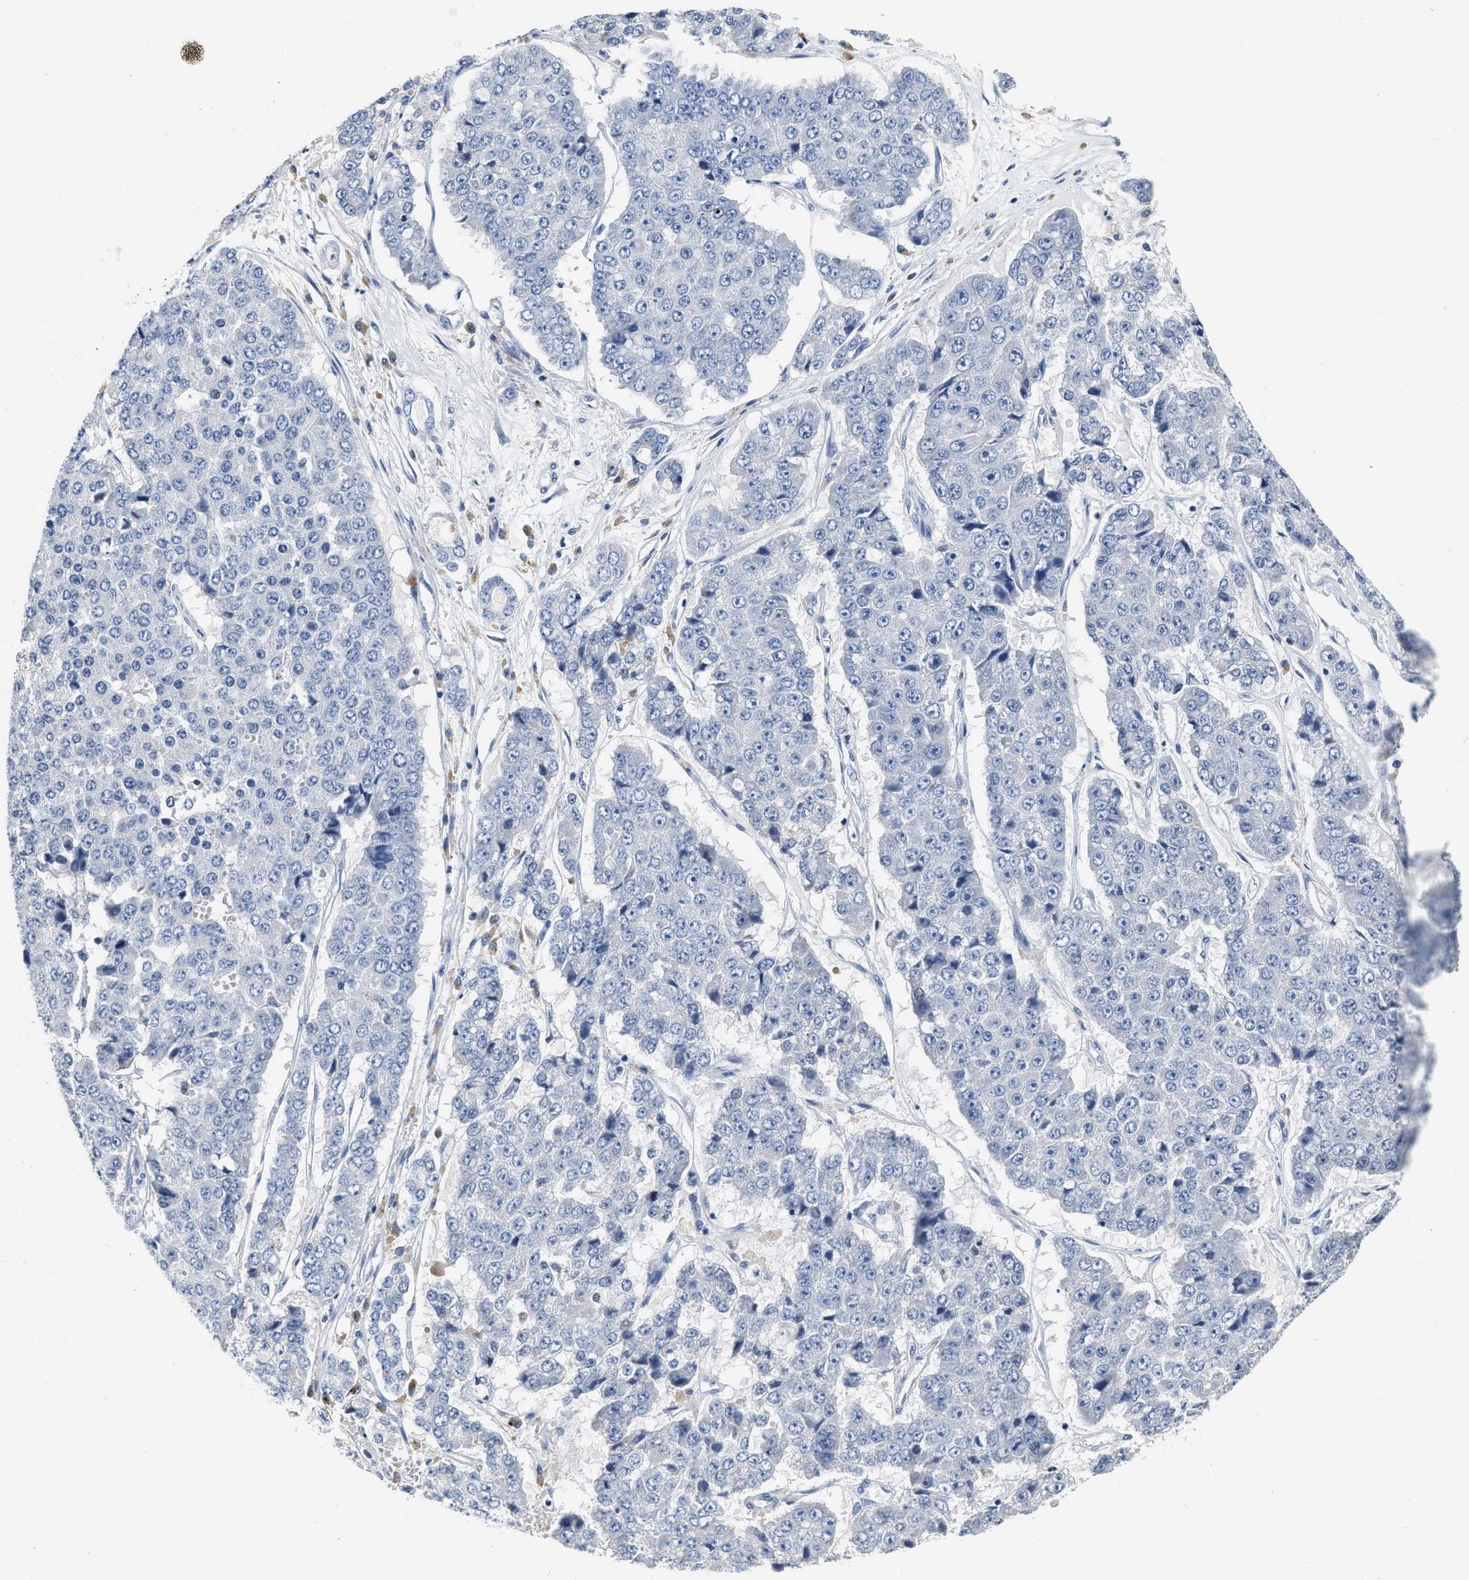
{"staining": {"intensity": "negative", "quantity": "none", "location": "none"}, "tissue": "pancreatic cancer", "cell_type": "Tumor cells", "image_type": "cancer", "snomed": [{"axis": "morphology", "description": "Adenocarcinoma, NOS"}, {"axis": "topography", "description": "Pancreas"}], "caption": "A high-resolution micrograph shows IHC staining of pancreatic cancer, which reveals no significant staining in tumor cells. (Stains: DAB immunohistochemistry with hematoxylin counter stain, Microscopy: brightfield microscopy at high magnification).", "gene": "FBLN2", "patient": {"sex": "male", "age": 50}}